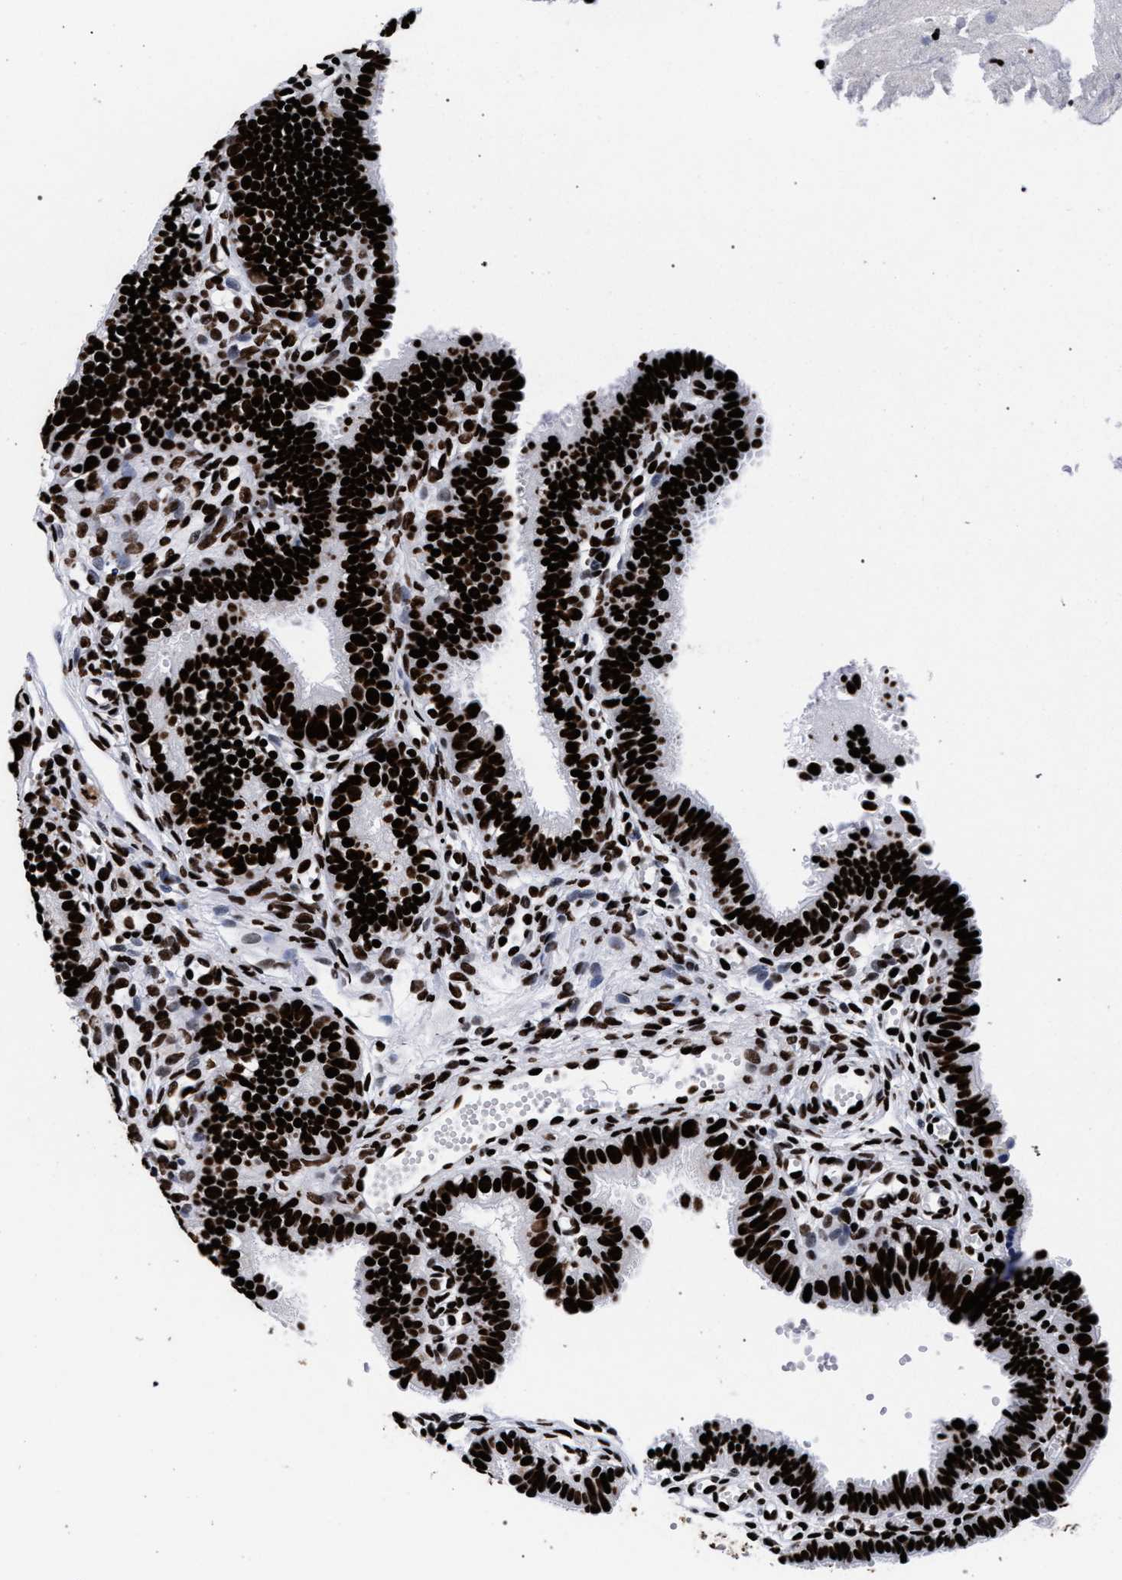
{"staining": {"intensity": "strong", "quantity": ">75%", "location": "nuclear"}, "tissue": "fallopian tube", "cell_type": "Glandular cells", "image_type": "normal", "snomed": [{"axis": "morphology", "description": "Normal tissue, NOS"}, {"axis": "topography", "description": "Fallopian tube"}, {"axis": "topography", "description": "Placenta"}], "caption": "High-magnification brightfield microscopy of benign fallopian tube stained with DAB (brown) and counterstained with hematoxylin (blue). glandular cells exhibit strong nuclear expression is identified in about>75% of cells.", "gene": "HNRNPA1", "patient": {"sex": "female", "age": 34}}